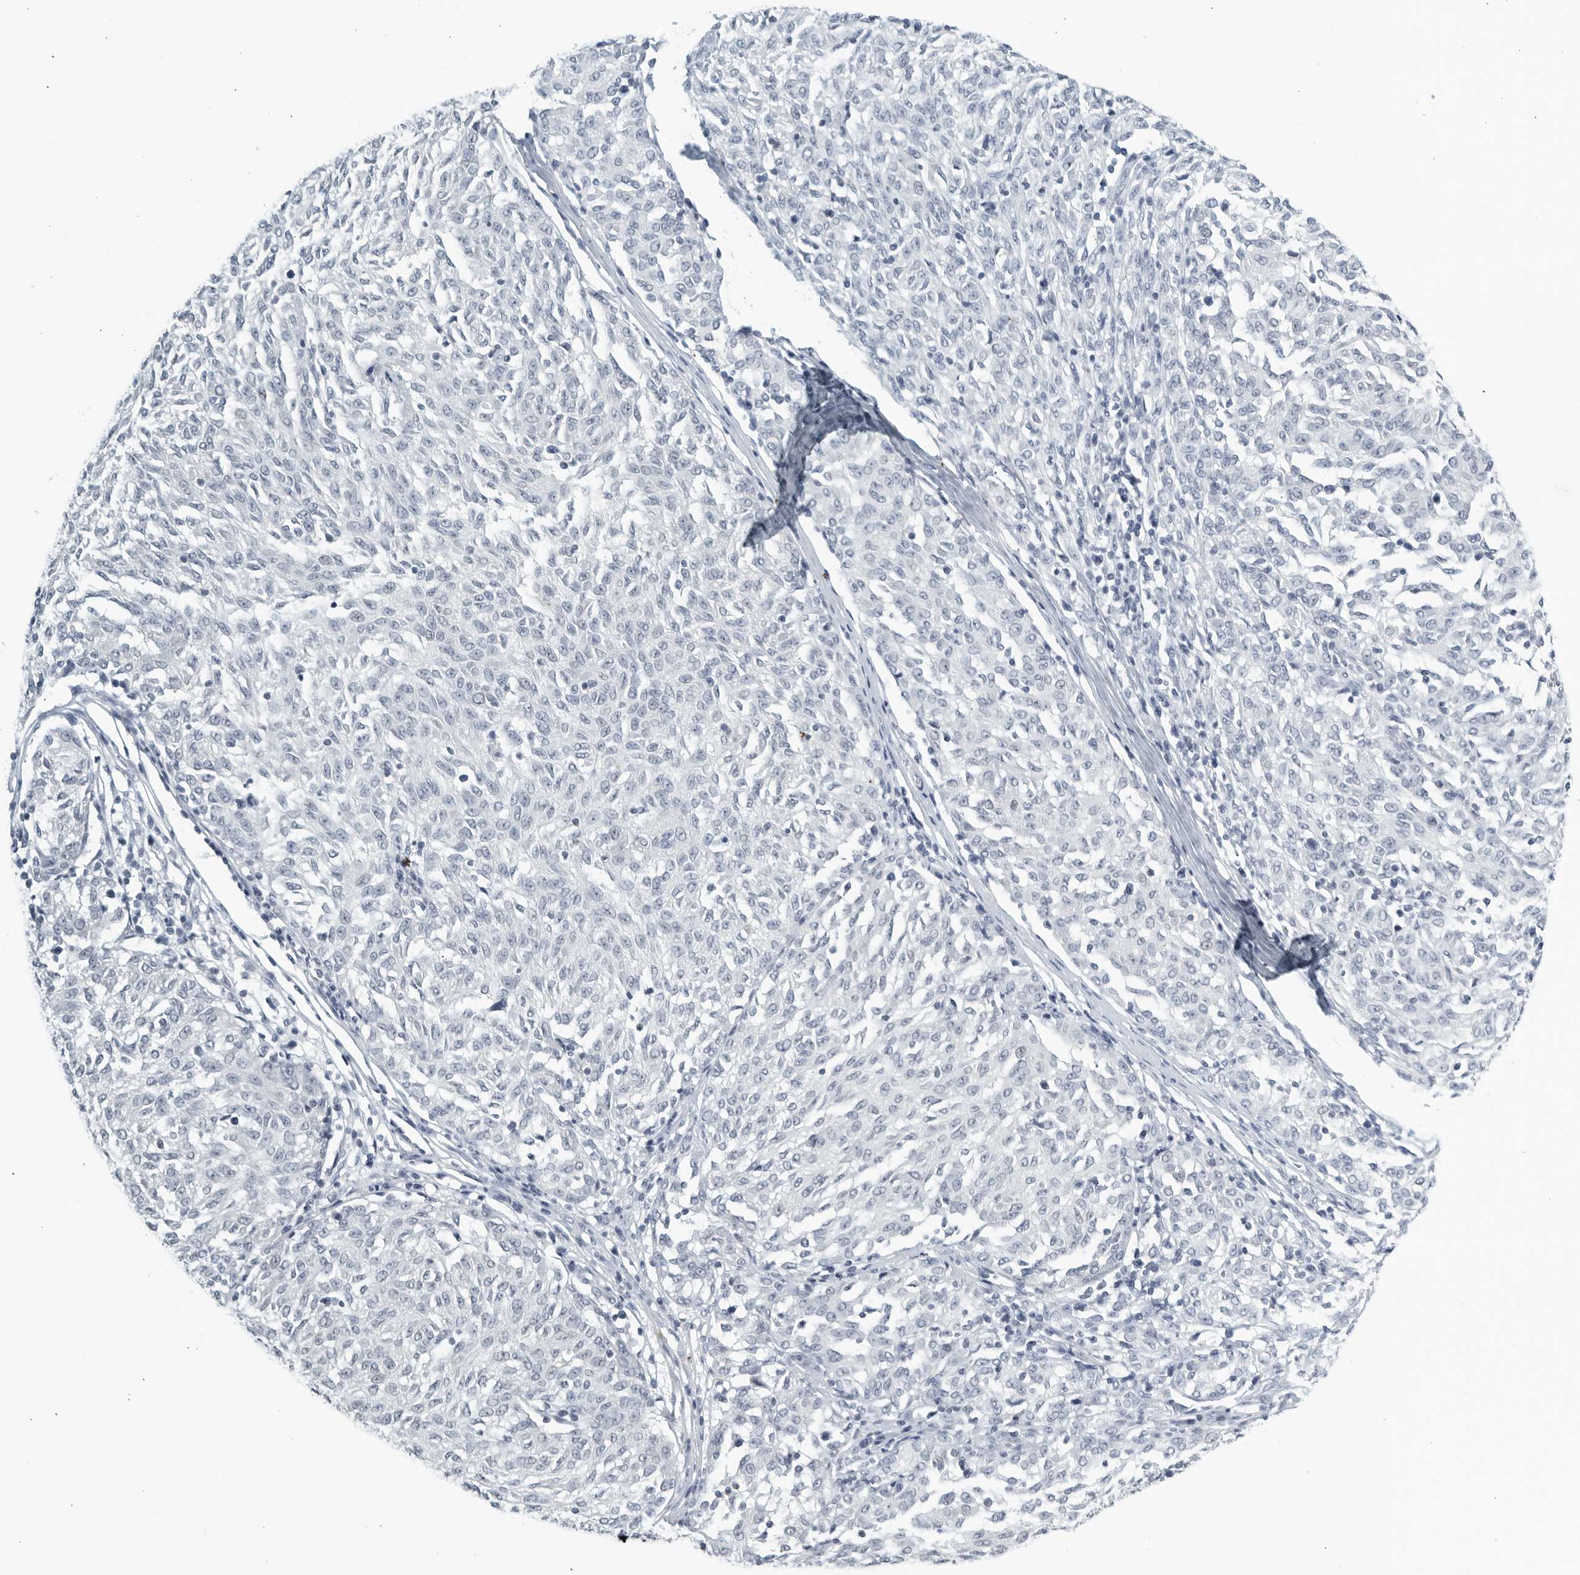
{"staining": {"intensity": "negative", "quantity": "none", "location": "none"}, "tissue": "melanoma", "cell_type": "Tumor cells", "image_type": "cancer", "snomed": [{"axis": "morphology", "description": "Malignant melanoma, NOS"}, {"axis": "topography", "description": "Skin"}], "caption": "This is a histopathology image of immunohistochemistry (IHC) staining of melanoma, which shows no staining in tumor cells.", "gene": "KLK7", "patient": {"sex": "female", "age": 72}}